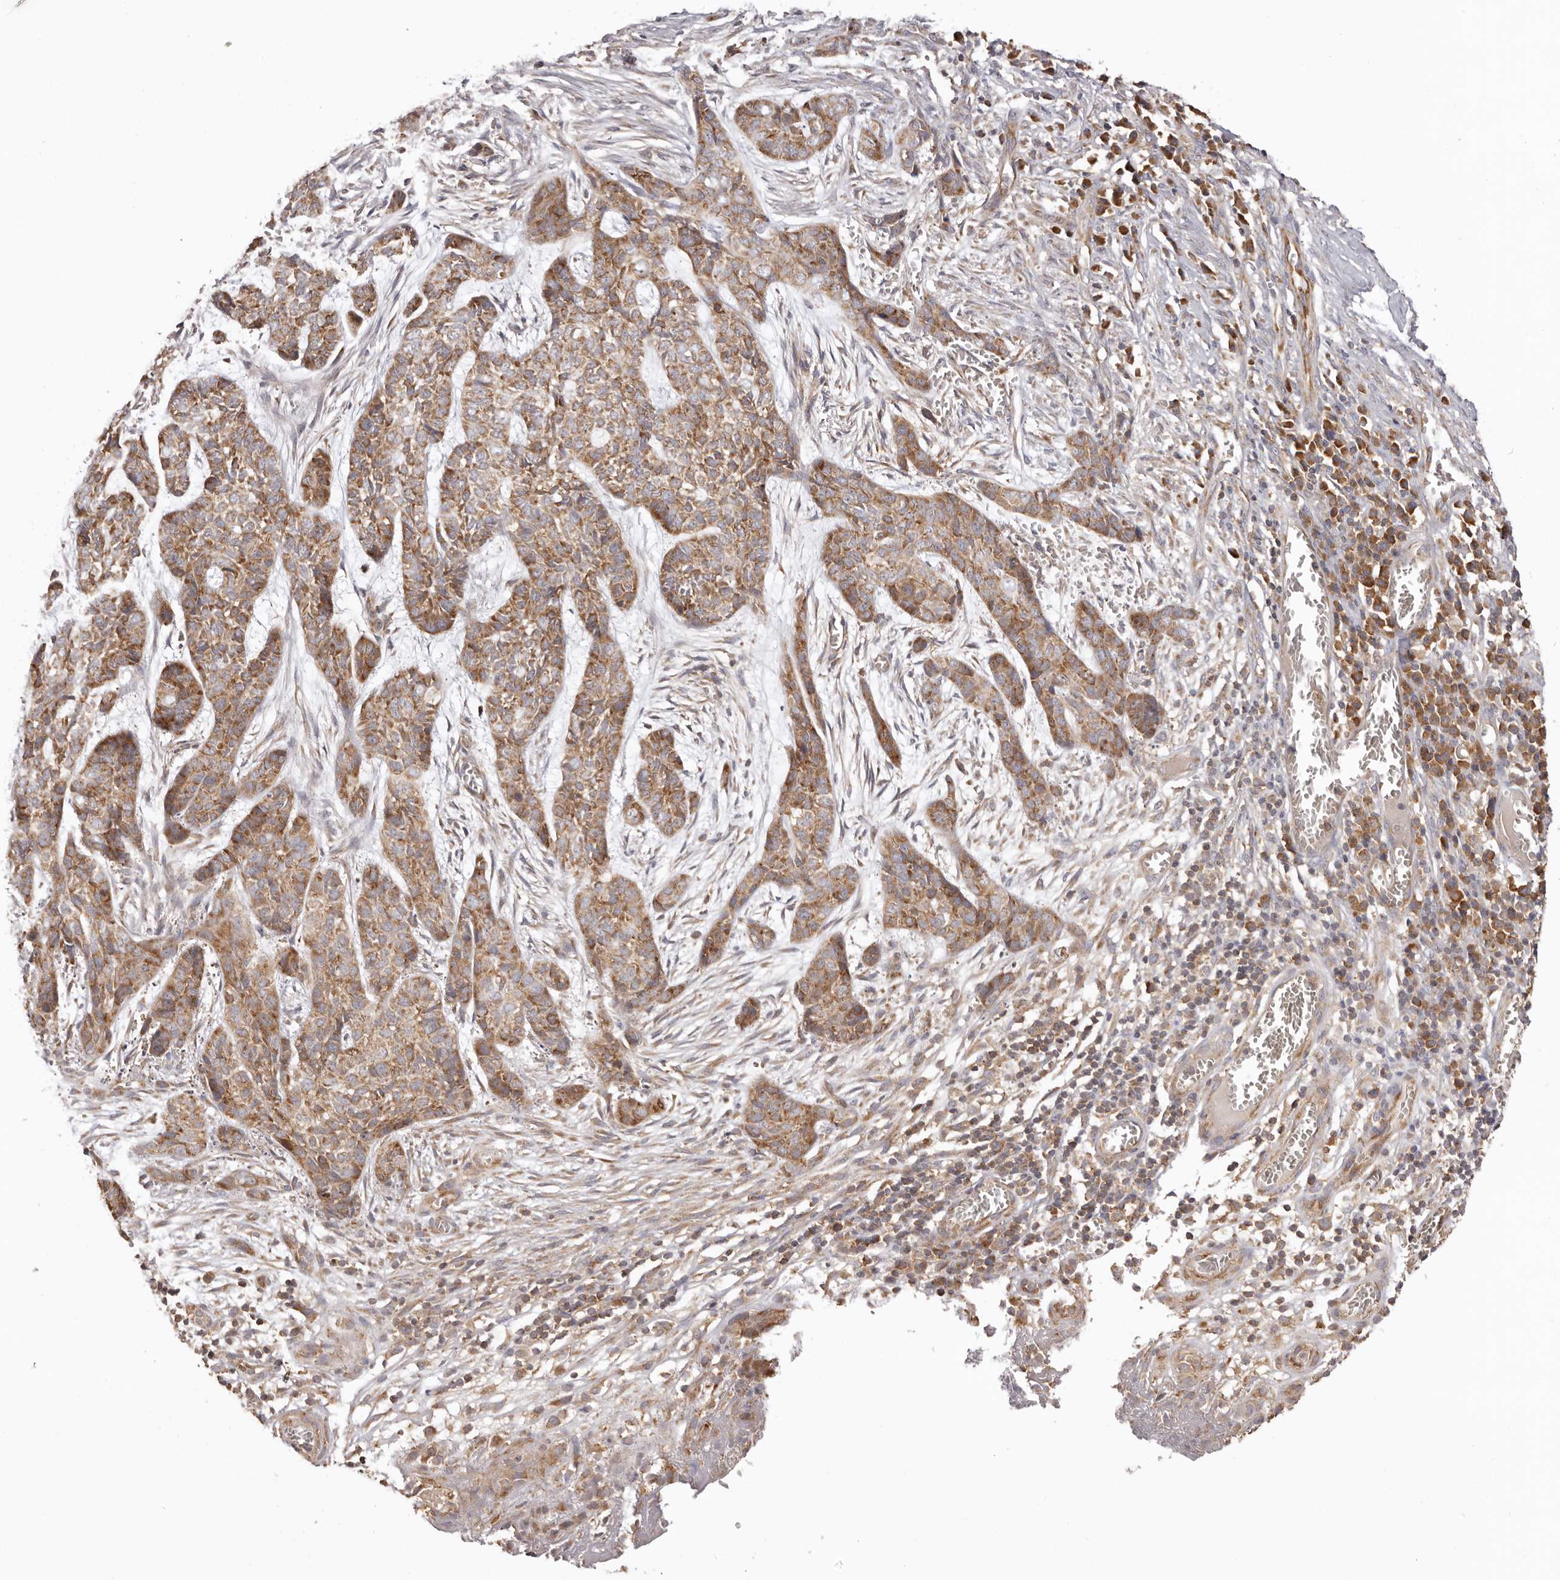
{"staining": {"intensity": "moderate", "quantity": ">75%", "location": "cytoplasmic/membranous"}, "tissue": "skin cancer", "cell_type": "Tumor cells", "image_type": "cancer", "snomed": [{"axis": "morphology", "description": "Basal cell carcinoma"}, {"axis": "topography", "description": "Skin"}], "caption": "Basal cell carcinoma (skin) tissue reveals moderate cytoplasmic/membranous positivity in about >75% of tumor cells, visualized by immunohistochemistry.", "gene": "EEF1E1", "patient": {"sex": "female", "age": 64}}